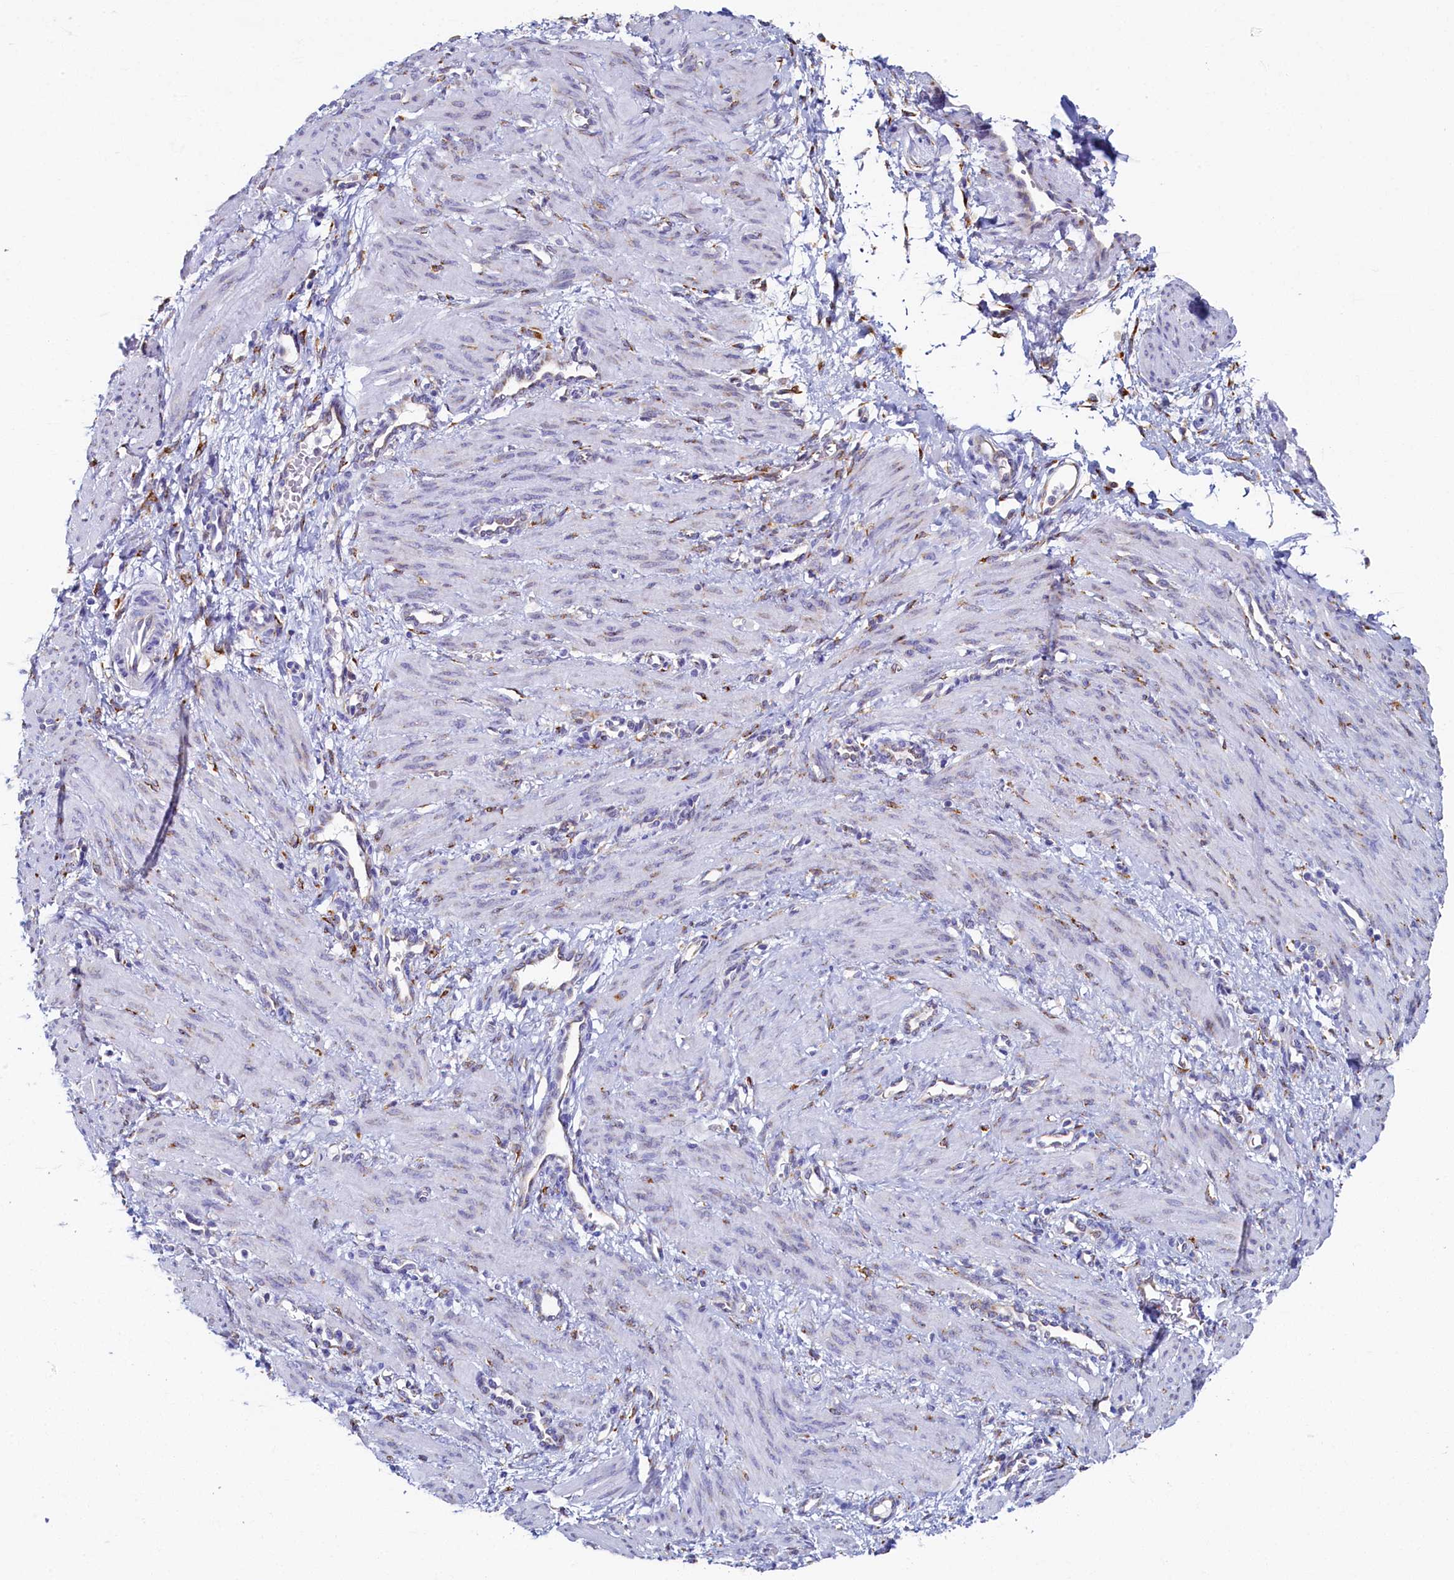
{"staining": {"intensity": "moderate", "quantity": "25%-75%", "location": "cytoplasmic/membranous"}, "tissue": "smooth muscle", "cell_type": "Smooth muscle cells", "image_type": "normal", "snomed": [{"axis": "morphology", "description": "Normal tissue, NOS"}, {"axis": "topography", "description": "Endometrium"}], "caption": "Protein staining of normal smooth muscle shows moderate cytoplasmic/membranous expression in approximately 25%-75% of smooth muscle cells. The protein of interest is stained brown, and the nuclei are stained in blue (DAB (3,3'-diaminobenzidine) IHC with brightfield microscopy, high magnification).", "gene": "TMEM18", "patient": {"sex": "female", "age": 33}}